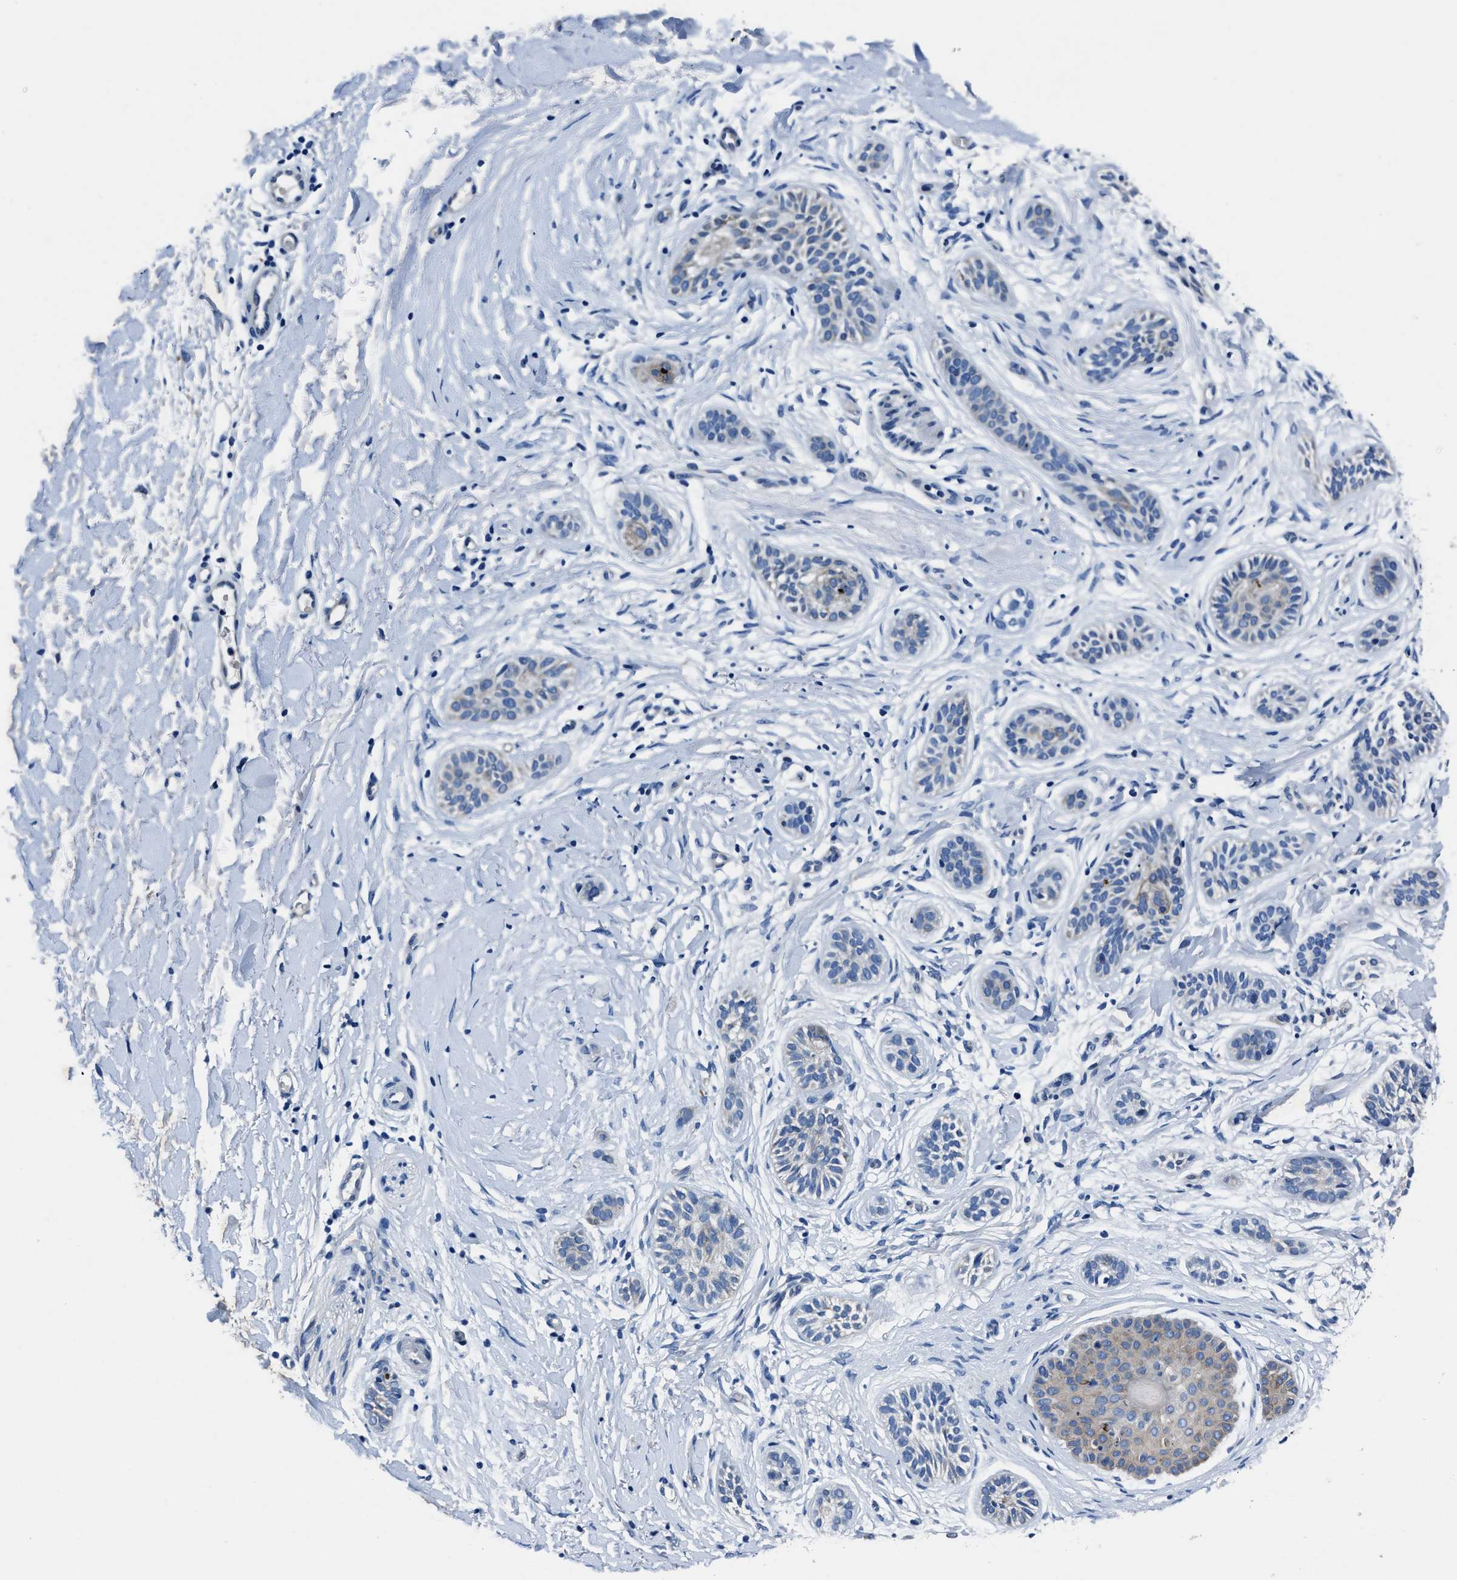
{"staining": {"intensity": "negative", "quantity": "none", "location": "none"}, "tissue": "skin cancer", "cell_type": "Tumor cells", "image_type": "cancer", "snomed": [{"axis": "morphology", "description": "Normal tissue, NOS"}, {"axis": "morphology", "description": "Basal cell carcinoma"}, {"axis": "topography", "description": "Skin"}], "caption": "Immunohistochemical staining of skin cancer (basal cell carcinoma) reveals no significant staining in tumor cells. Brightfield microscopy of IHC stained with DAB (brown) and hematoxylin (blue), captured at high magnification.", "gene": "NACAD", "patient": {"sex": "male", "age": 63}}